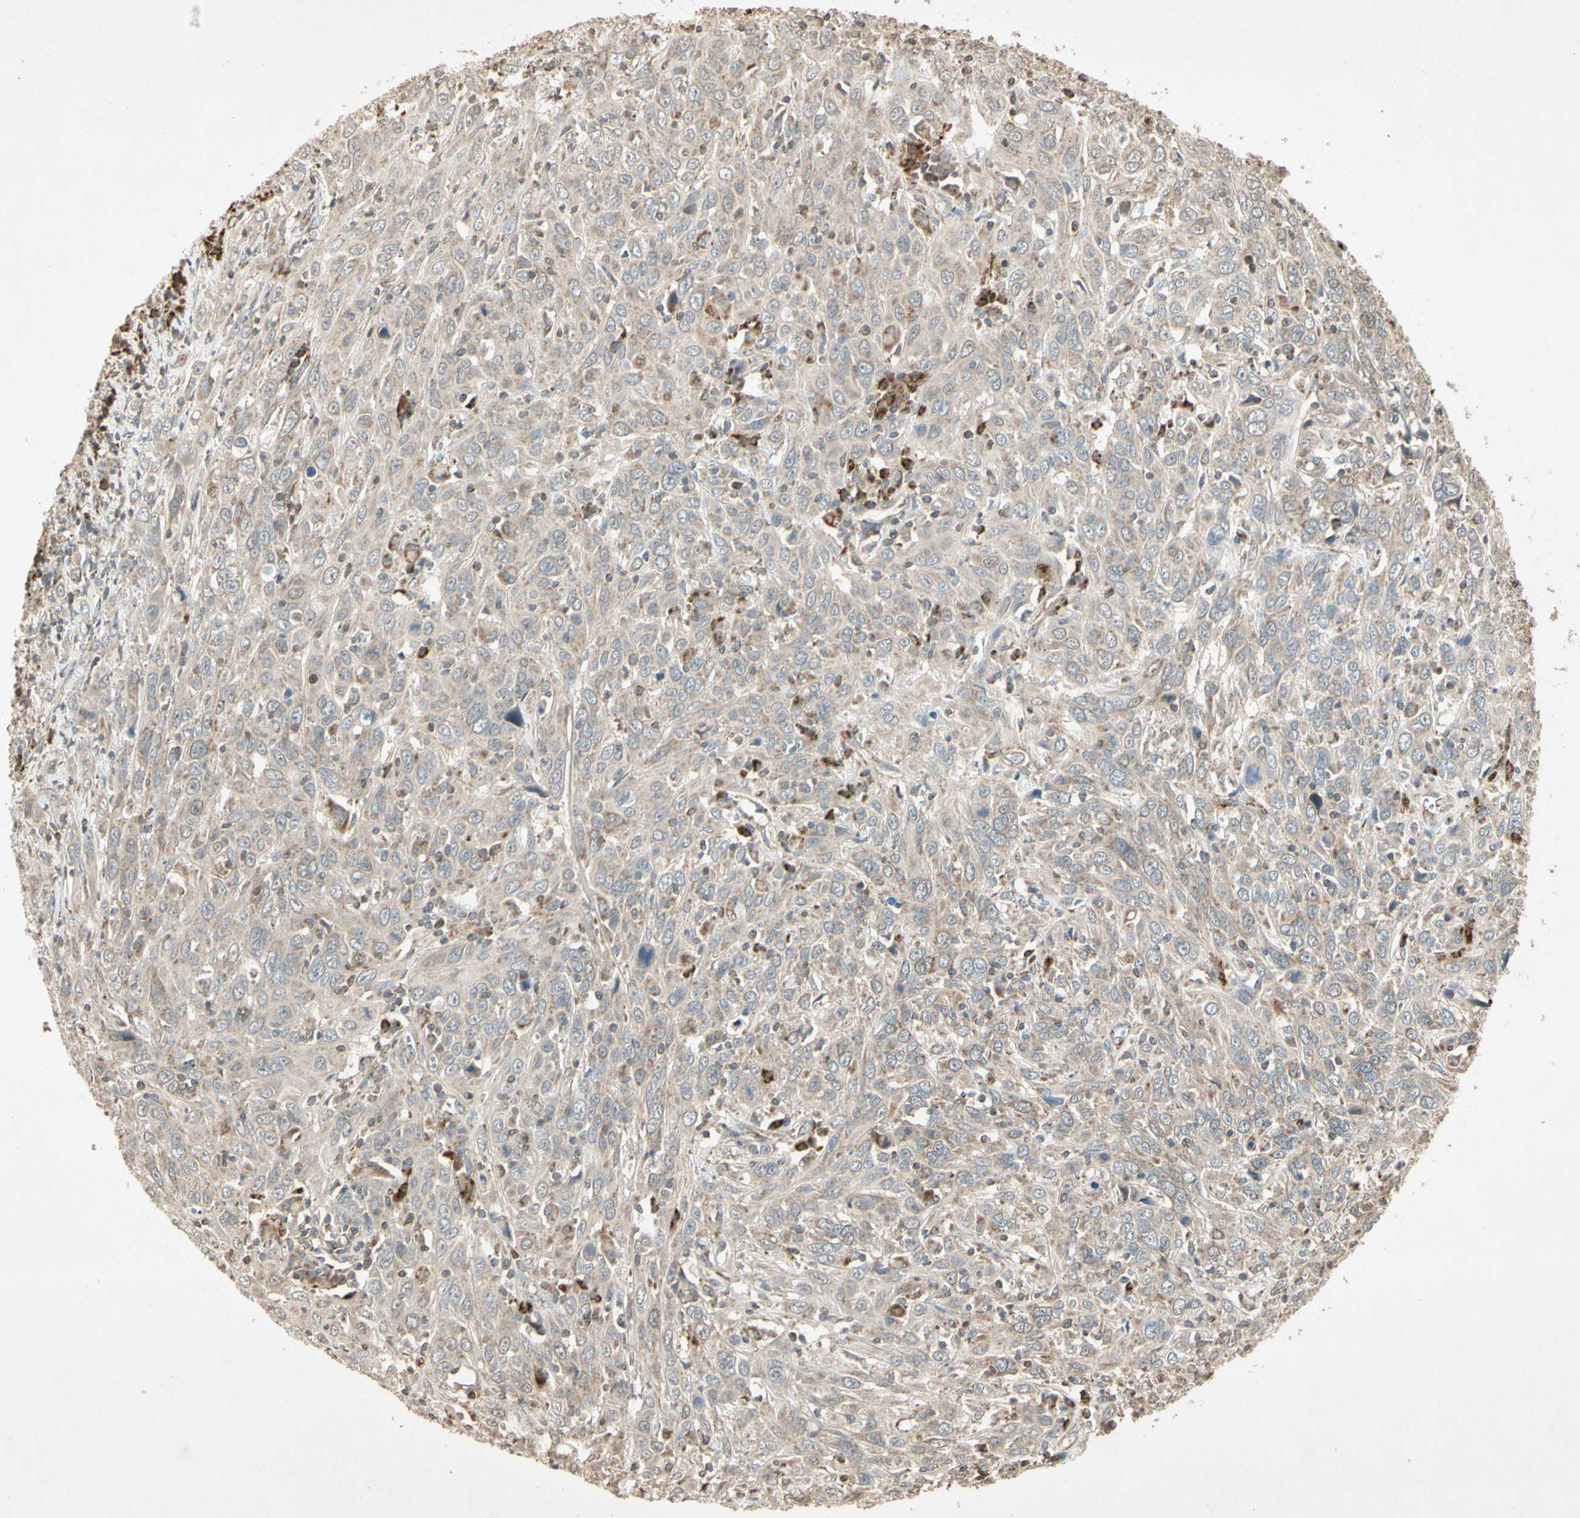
{"staining": {"intensity": "weak", "quantity": ">75%", "location": "cytoplasmic/membranous"}, "tissue": "cervical cancer", "cell_type": "Tumor cells", "image_type": "cancer", "snomed": [{"axis": "morphology", "description": "Squamous cell carcinoma, NOS"}, {"axis": "topography", "description": "Cervix"}], "caption": "Squamous cell carcinoma (cervical) stained with immunohistochemistry demonstrates weak cytoplasmic/membranous expression in about >75% of tumor cells.", "gene": "PRDX5", "patient": {"sex": "female", "age": 46}}